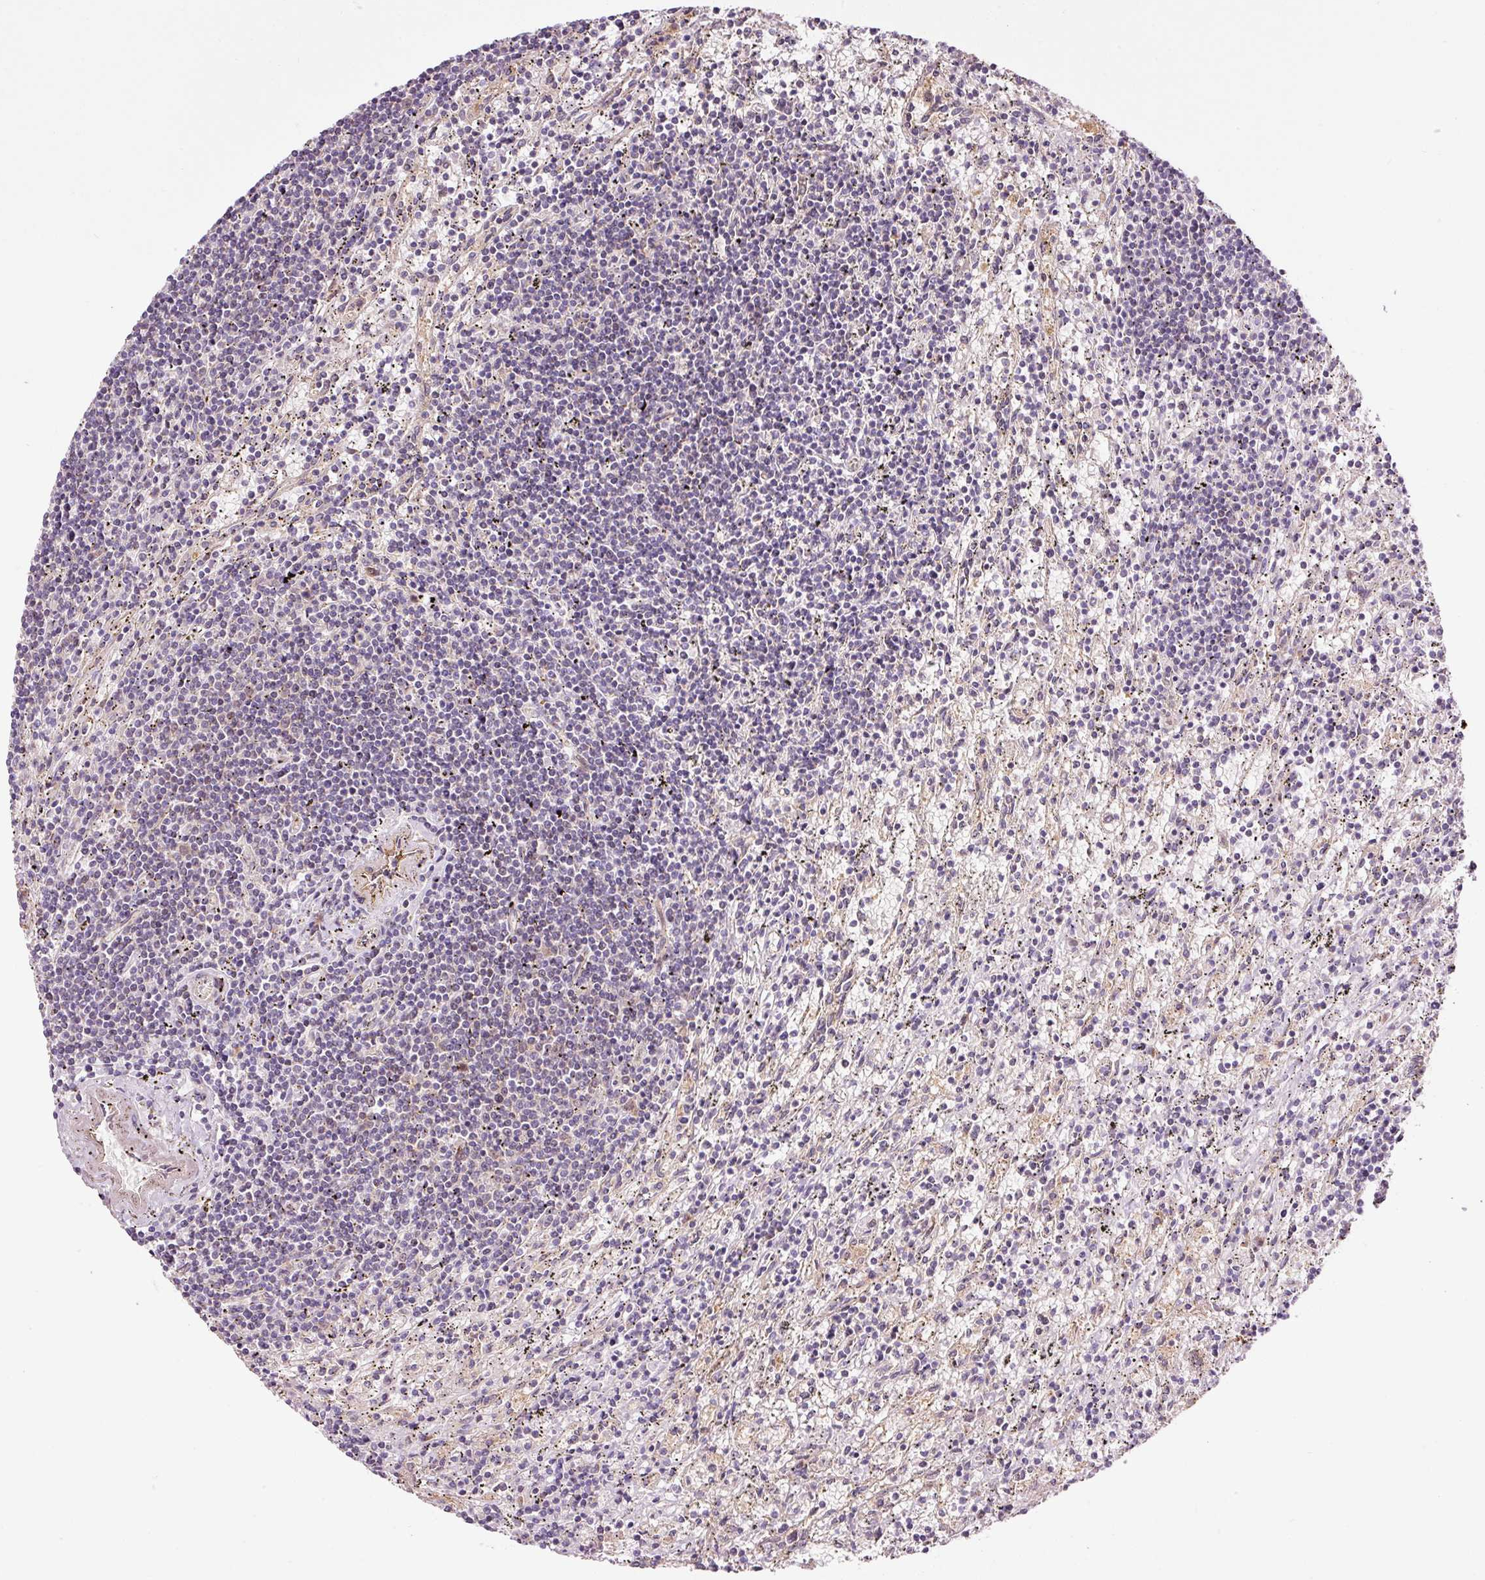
{"staining": {"intensity": "negative", "quantity": "none", "location": "none"}, "tissue": "lymphoma", "cell_type": "Tumor cells", "image_type": "cancer", "snomed": [{"axis": "morphology", "description": "Malignant lymphoma, non-Hodgkin's type, Low grade"}, {"axis": "topography", "description": "Spleen"}], "caption": "Protein analysis of low-grade malignant lymphoma, non-Hodgkin's type shows no significant staining in tumor cells. (Brightfield microscopy of DAB immunohistochemistry (IHC) at high magnification).", "gene": "PPP1R14B", "patient": {"sex": "male", "age": 76}}